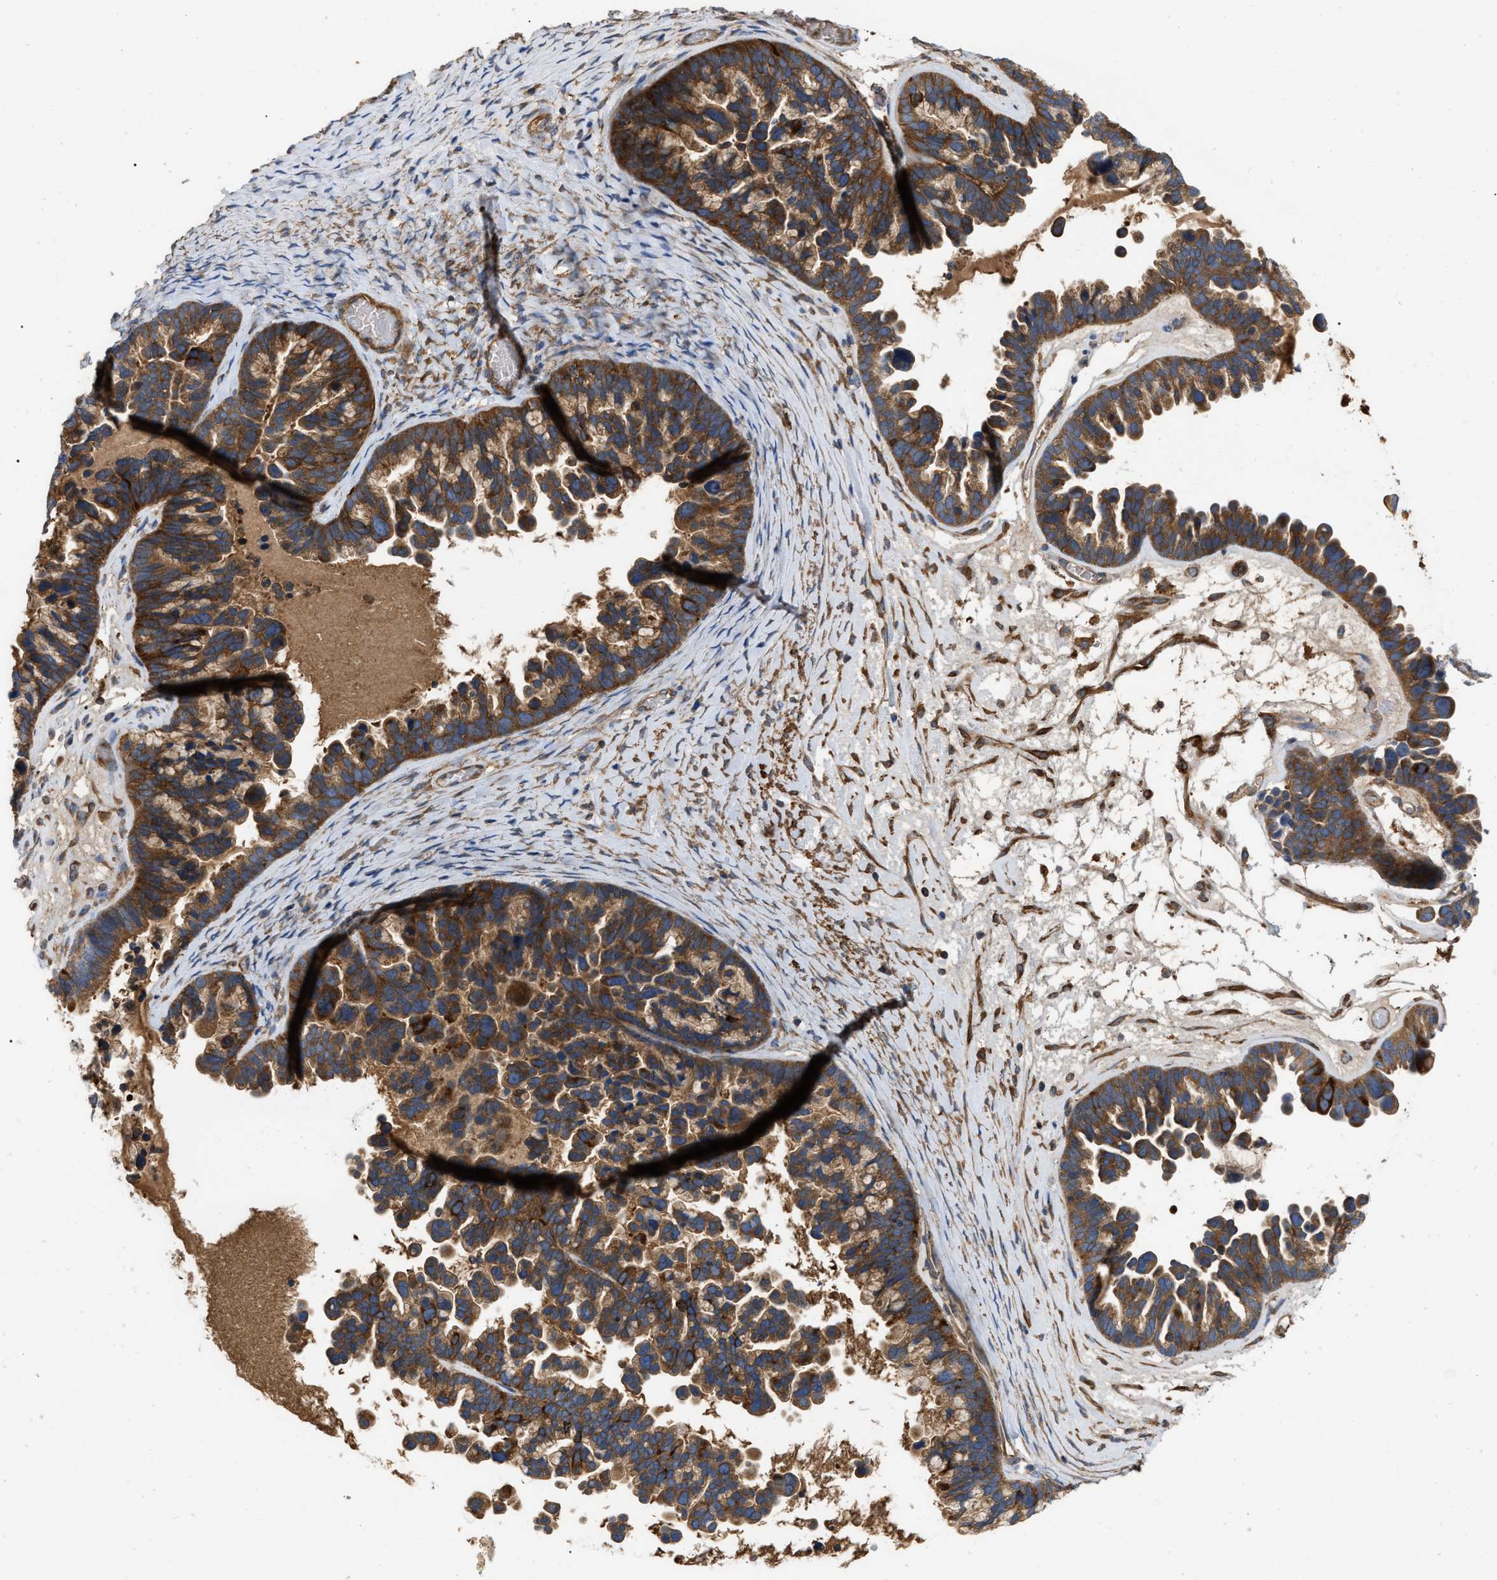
{"staining": {"intensity": "strong", "quantity": ">75%", "location": "cytoplasmic/membranous"}, "tissue": "ovarian cancer", "cell_type": "Tumor cells", "image_type": "cancer", "snomed": [{"axis": "morphology", "description": "Cystadenocarcinoma, serous, NOS"}, {"axis": "topography", "description": "Ovary"}], "caption": "This photomicrograph exhibits immunohistochemistry (IHC) staining of human ovarian serous cystadenocarcinoma, with high strong cytoplasmic/membranous expression in about >75% of tumor cells.", "gene": "RABEP1", "patient": {"sex": "female", "age": 56}}